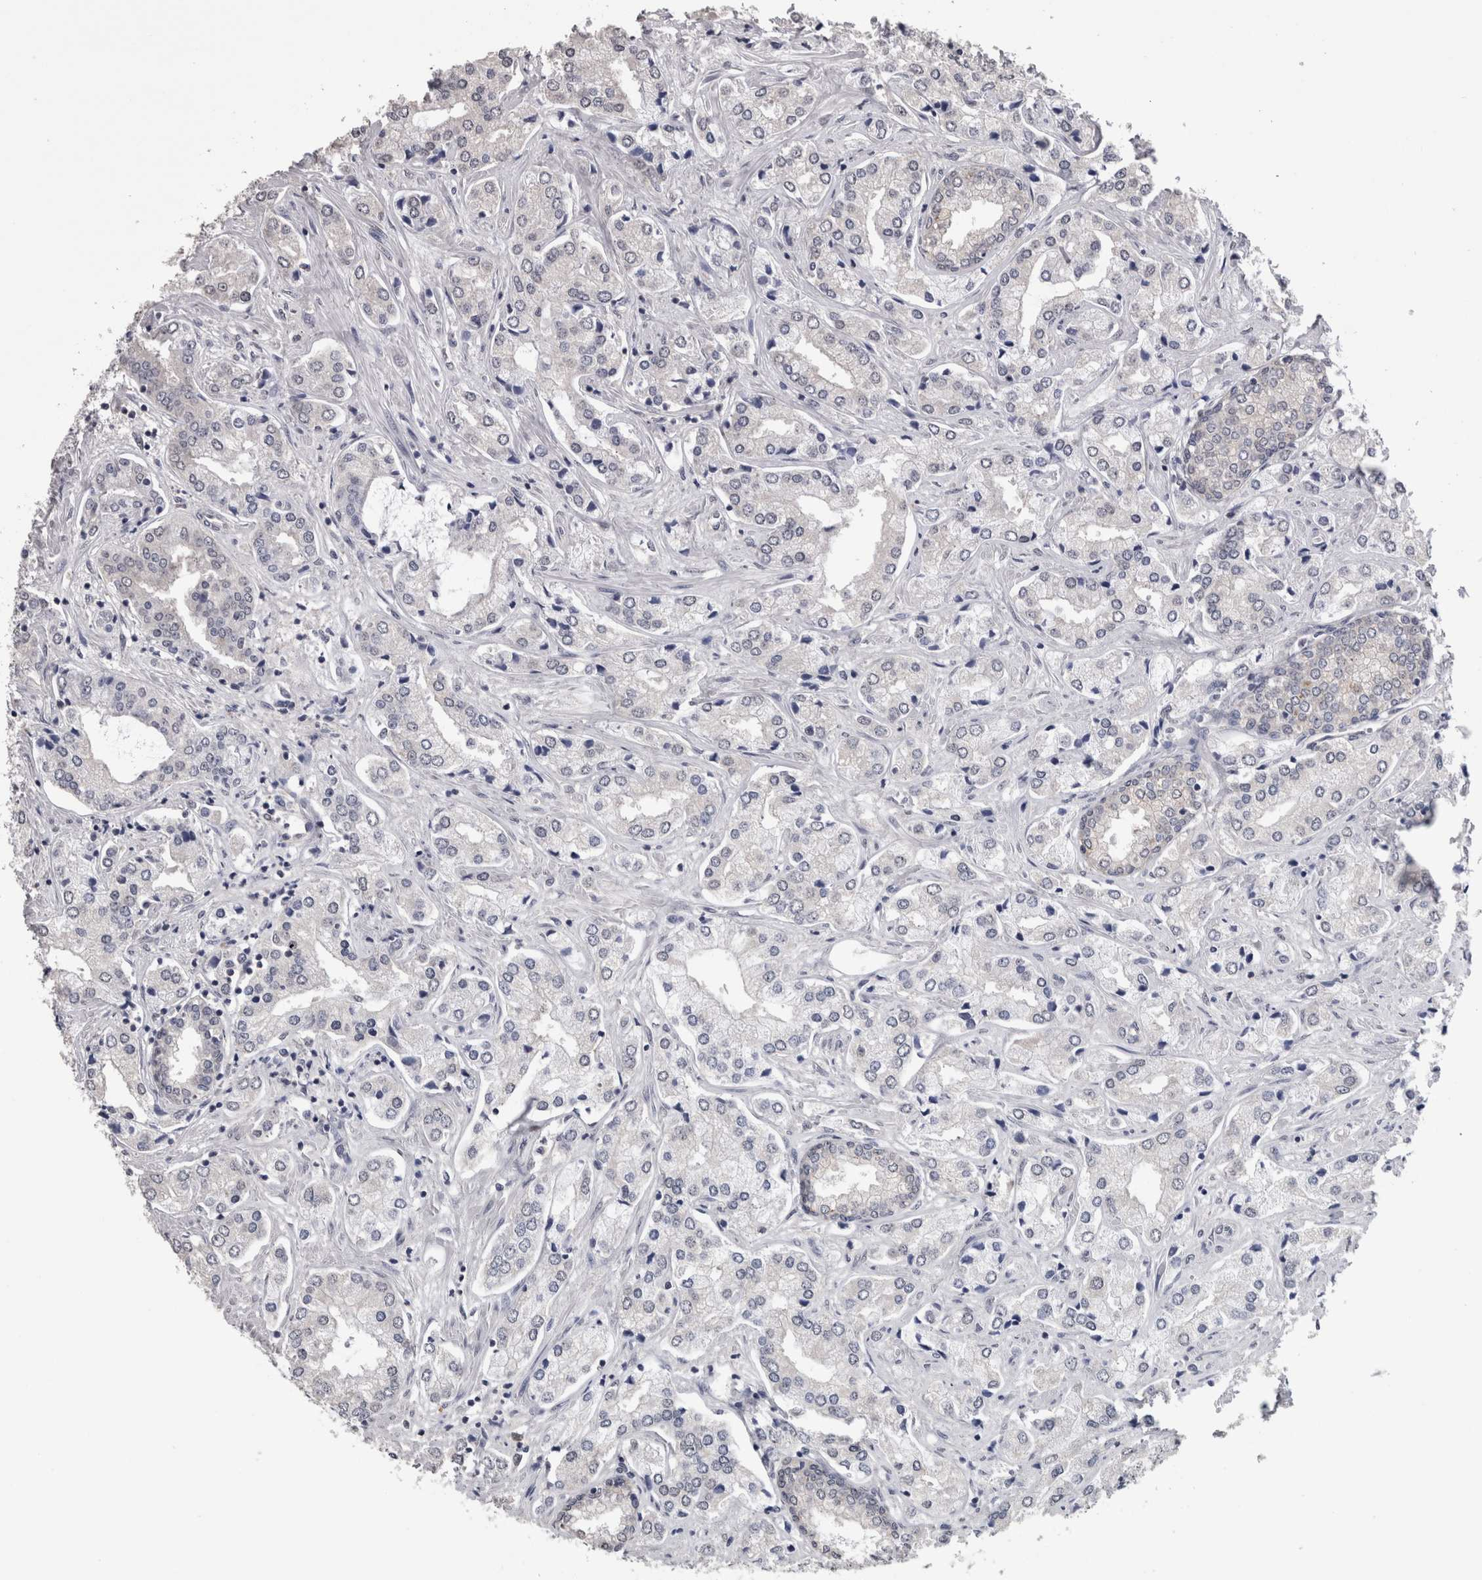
{"staining": {"intensity": "negative", "quantity": "none", "location": "none"}, "tissue": "prostate cancer", "cell_type": "Tumor cells", "image_type": "cancer", "snomed": [{"axis": "morphology", "description": "Adenocarcinoma, High grade"}, {"axis": "topography", "description": "Prostate"}], "caption": "The immunohistochemistry photomicrograph has no significant expression in tumor cells of prostate cancer tissue. (Stains: DAB immunohistochemistry with hematoxylin counter stain, Microscopy: brightfield microscopy at high magnification).", "gene": "DDX6", "patient": {"sex": "male", "age": 66}}